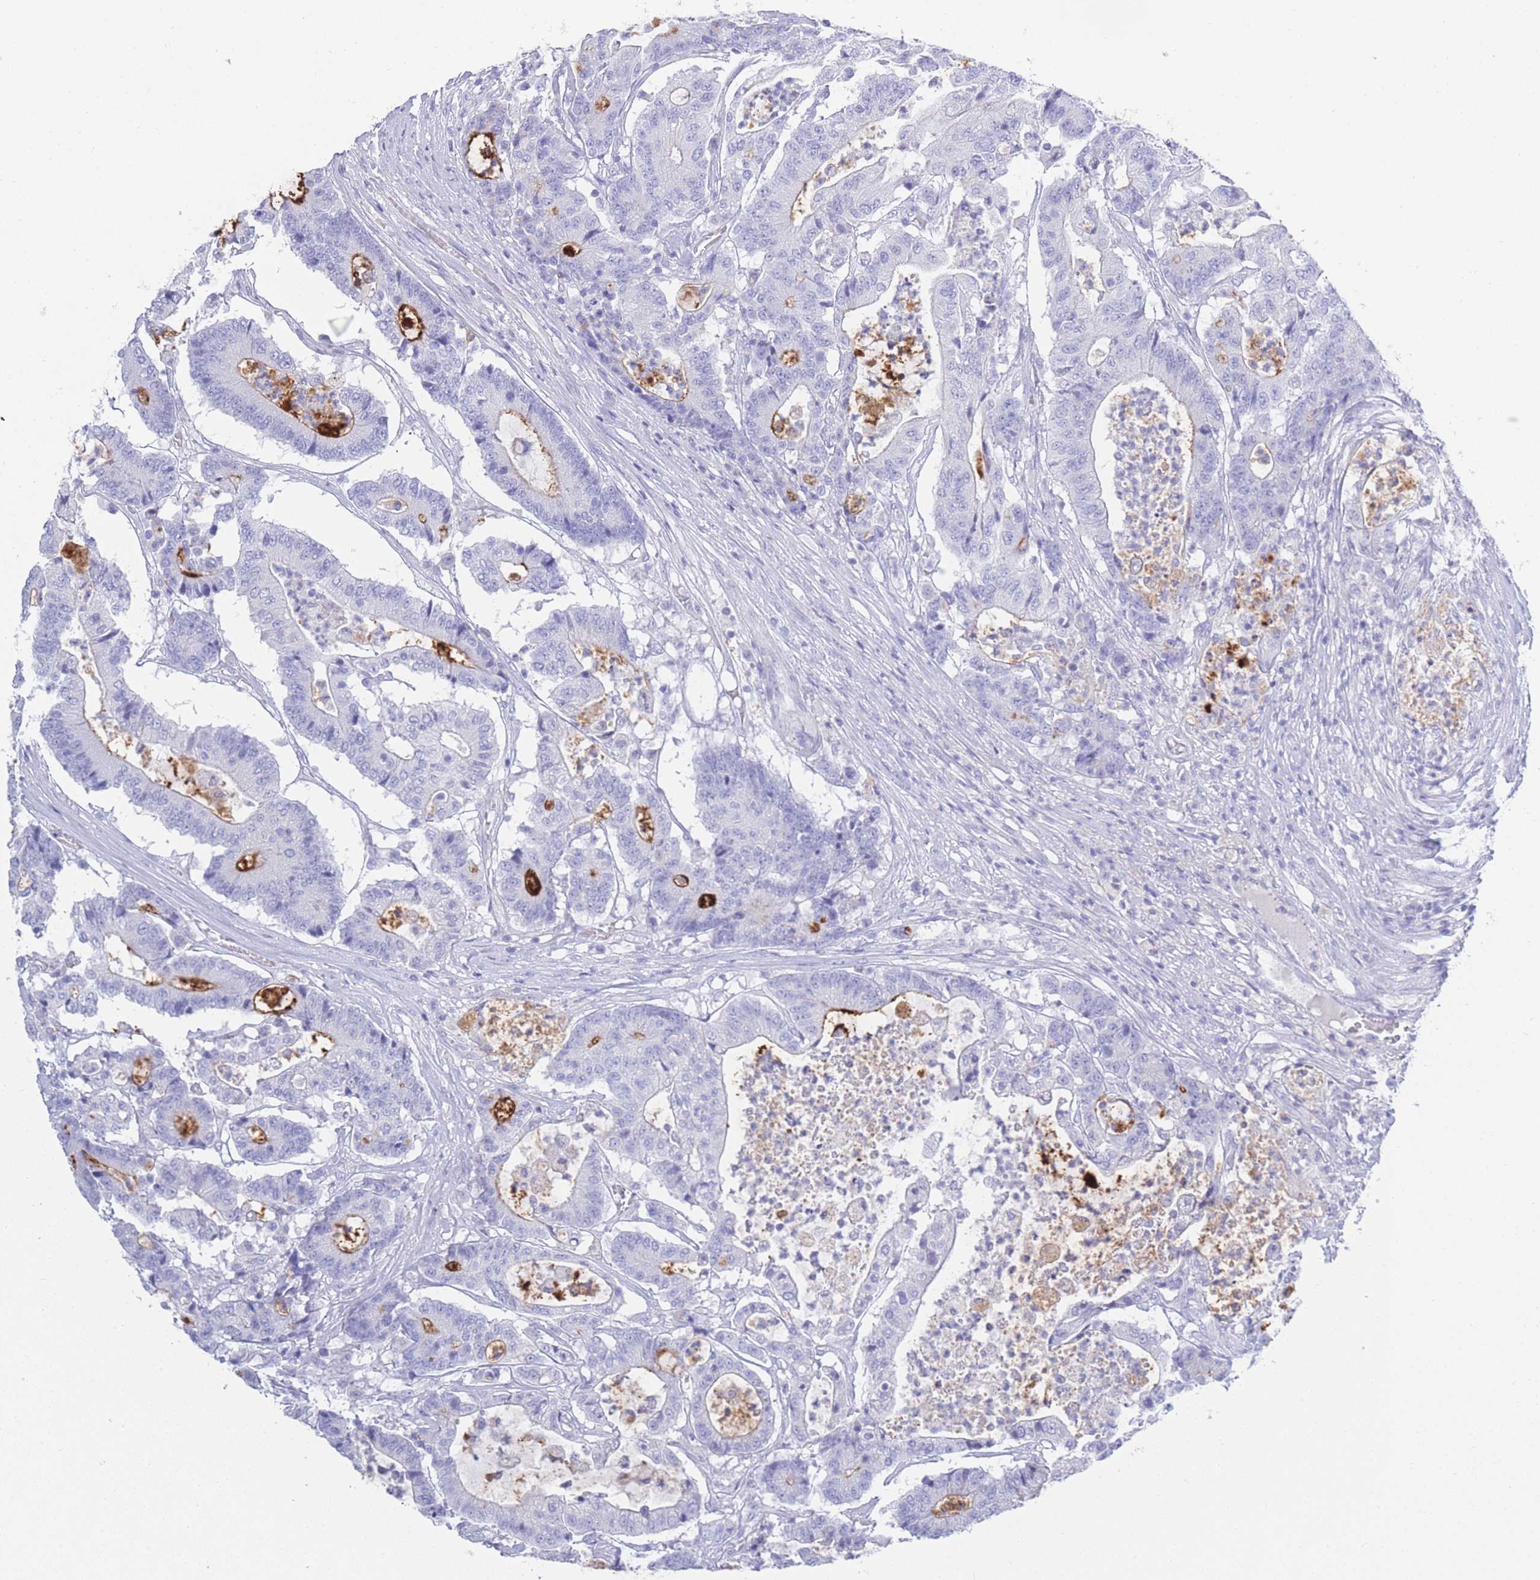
{"staining": {"intensity": "moderate", "quantity": "<25%", "location": "cytoplasmic/membranous"}, "tissue": "colorectal cancer", "cell_type": "Tumor cells", "image_type": "cancer", "snomed": [{"axis": "morphology", "description": "Adenocarcinoma, NOS"}, {"axis": "topography", "description": "Colon"}], "caption": "A high-resolution image shows IHC staining of adenocarcinoma (colorectal), which demonstrates moderate cytoplasmic/membranous positivity in approximately <25% of tumor cells. (DAB IHC with brightfield microscopy, high magnification).", "gene": "LRRC37A", "patient": {"sex": "female", "age": 84}}